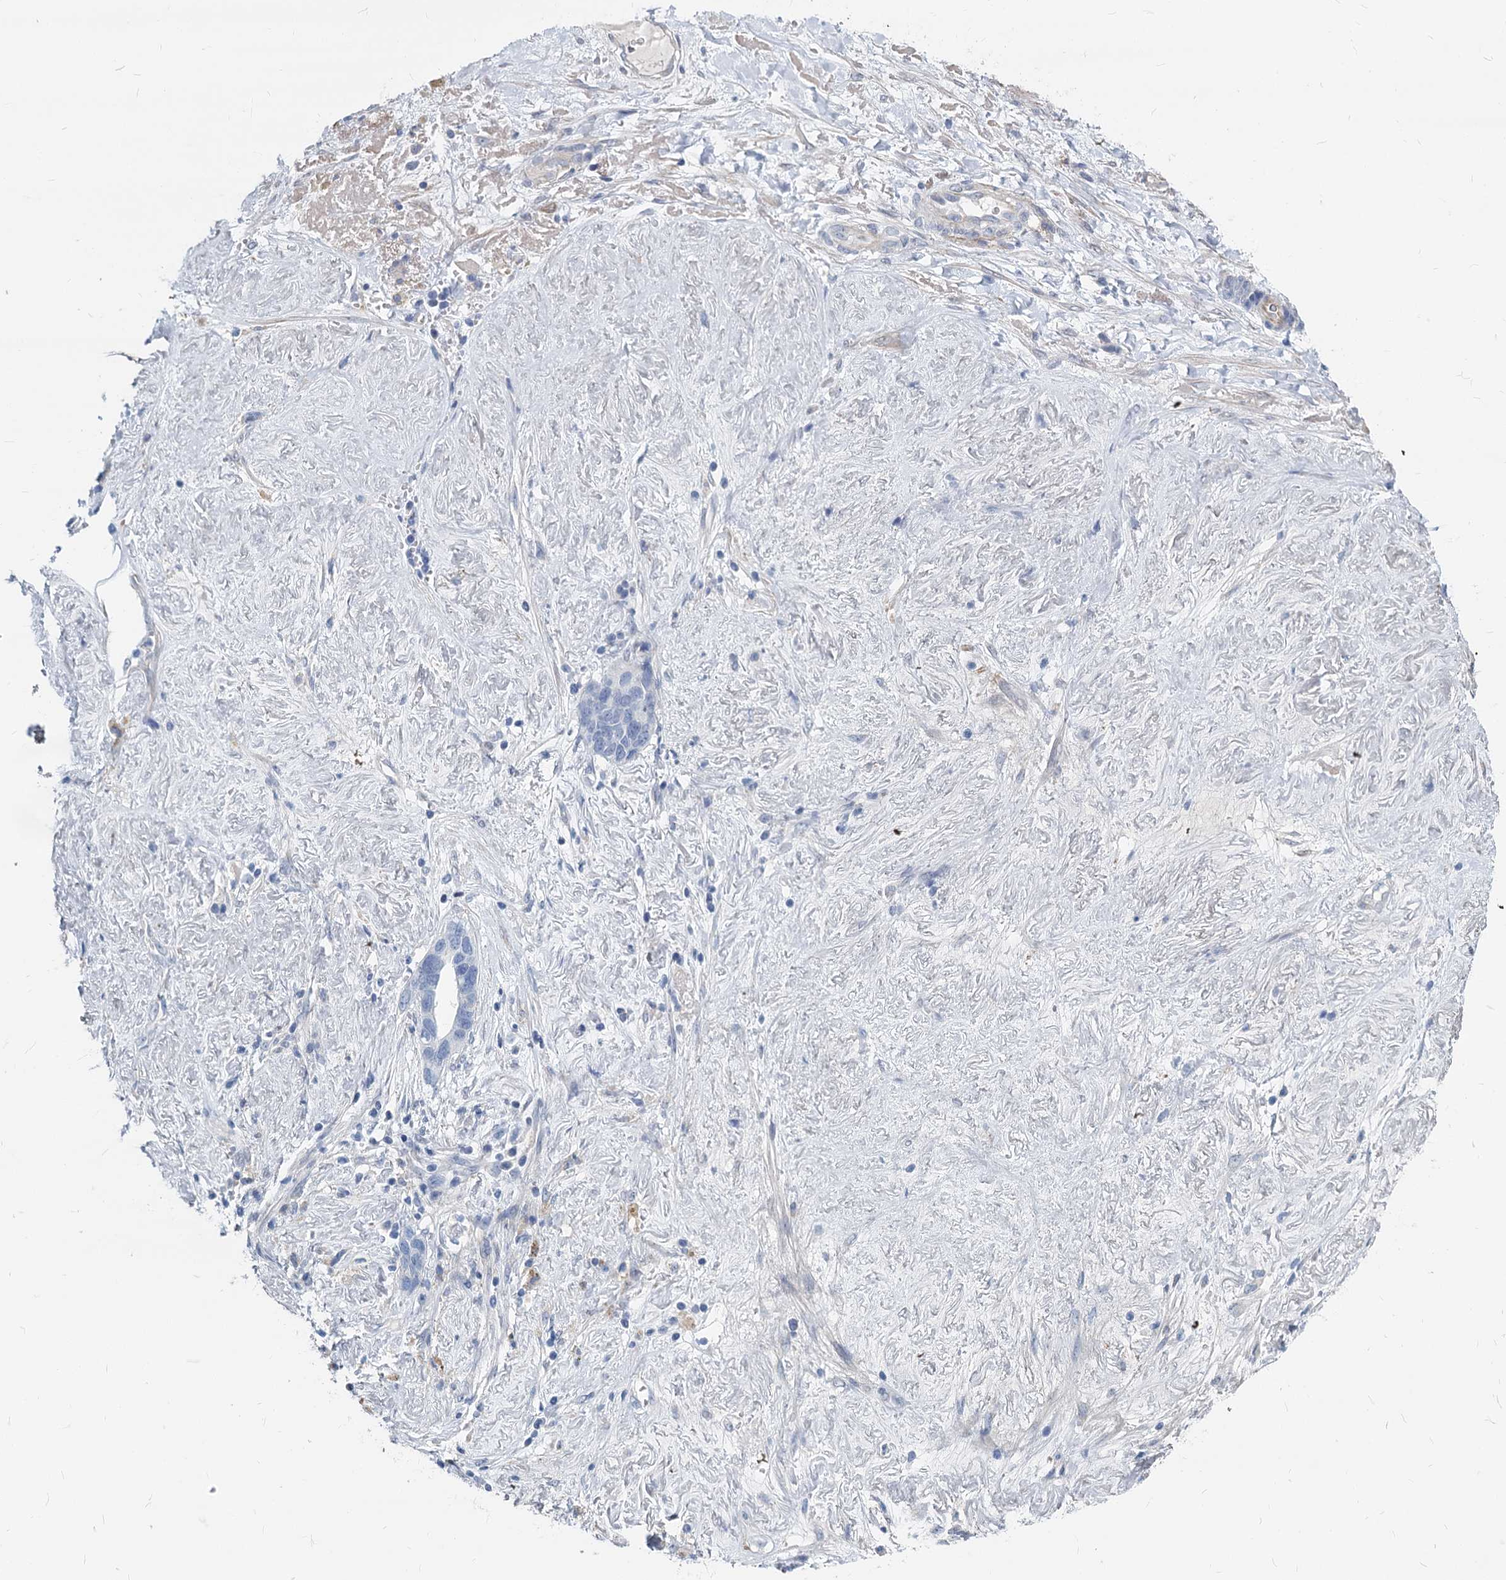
{"staining": {"intensity": "negative", "quantity": "none", "location": "none"}, "tissue": "ovarian cancer", "cell_type": "Tumor cells", "image_type": "cancer", "snomed": [{"axis": "morphology", "description": "Cystadenocarcinoma, serous, NOS"}, {"axis": "topography", "description": "Ovary"}], "caption": "An IHC micrograph of serous cystadenocarcinoma (ovarian) is shown. There is no staining in tumor cells of serous cystadenocarcinoma (ovarian).", "gene": "GSTM3", "patient": {"sex": "female", "age": 54}}